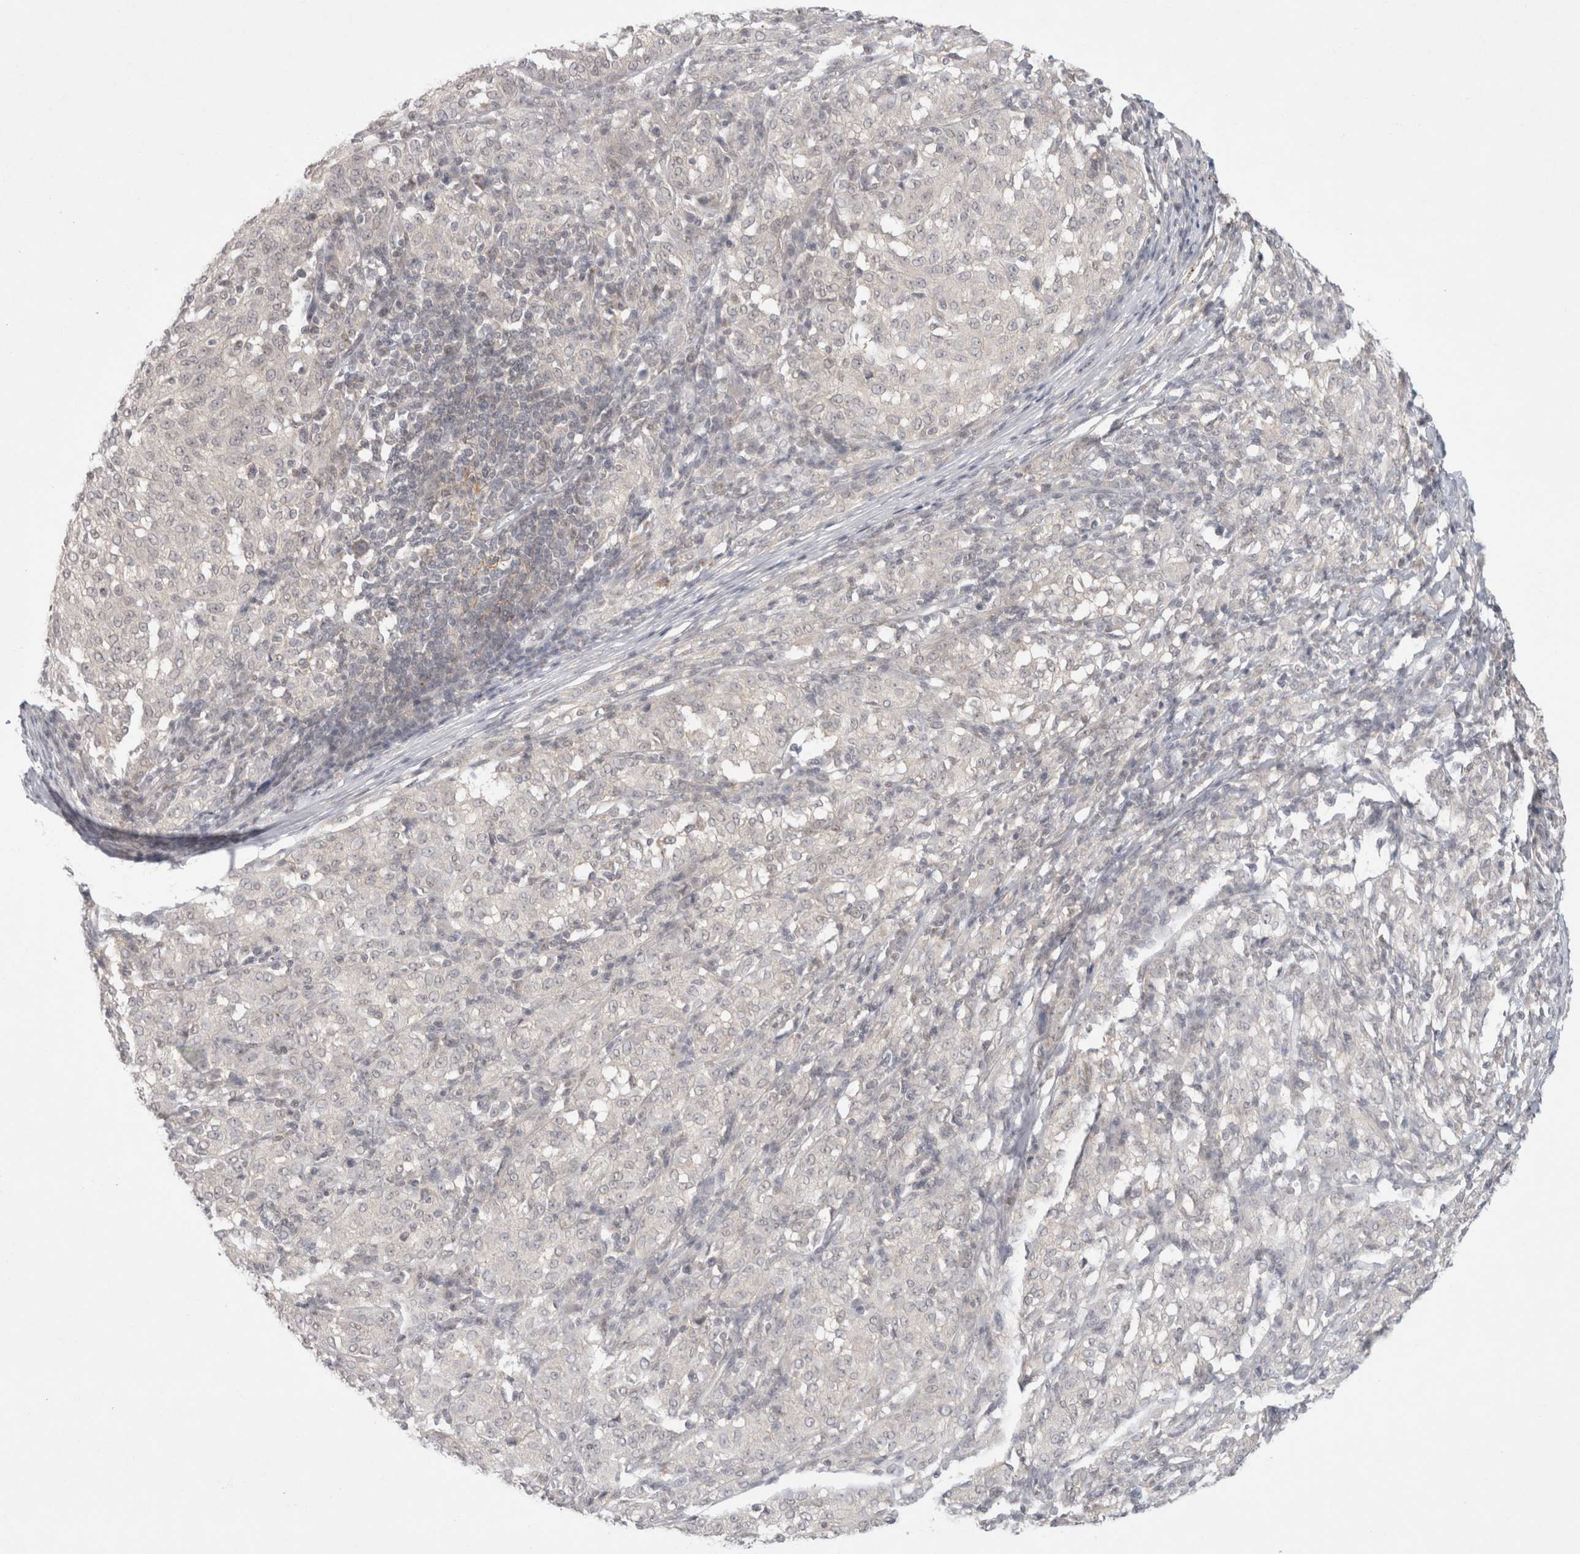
{"staining": {"intensity": "negative", "quantity": "none", "location": "none"}, "tissue": "melanoma", "cell_type": "Tumor cells", "image_type": "cancer", "snomed": [{"axis": "morphology", "description": "Malignant melanoma, NOS"}, {"axis": "topography", "description": "Skin"}], "caption": "Tumor cells are negative for protein expression in human melanoma.", "gene": "FBXO42", "patient": {"sex": "female", "age": 72}}